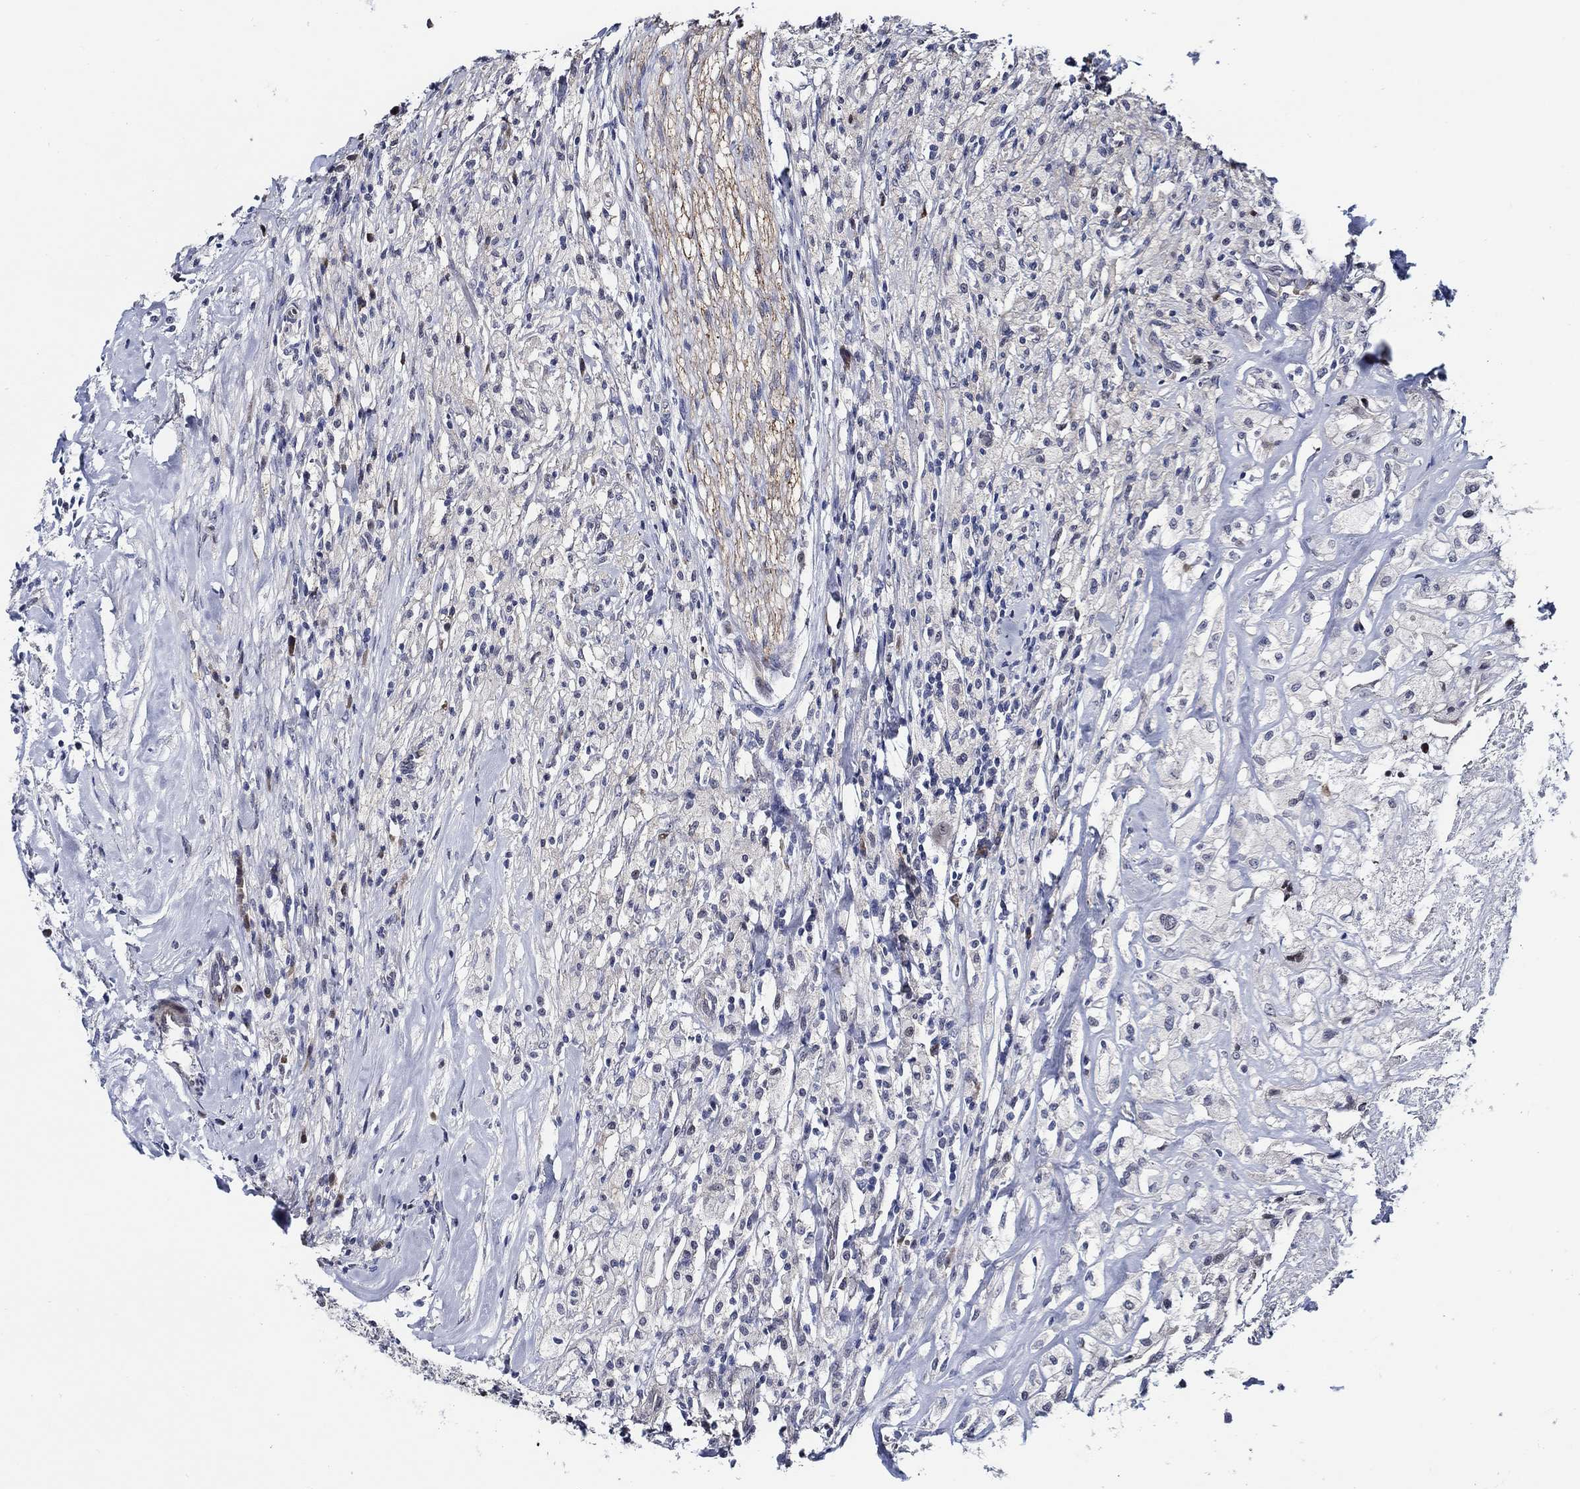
{"staining": {"intensity": "negative", "quantity": "none", "location": "none"}, "tissue": "testis cancer", "cell_type": "Tumor cells", "image_type": "cancer", "snomed": [{"axis": "morphology", "description": "Necrosis, NOS"}, {"axis": "morphology", "description": "Carcinoma, Embryonal, NOS"}, {"axis": "topography", "description": "Testis"}], "caption": "Tumor cells are negative for protein expression in human testis cancer (embryonal carcinoma). The staining is performed using DAB (3,3'-diaminobenzidine) brown chromogen with nuclei counter-stained in using hematoxylin.", "gene": "C8orf48", "patient": {"sex": "male", "age": 19}}